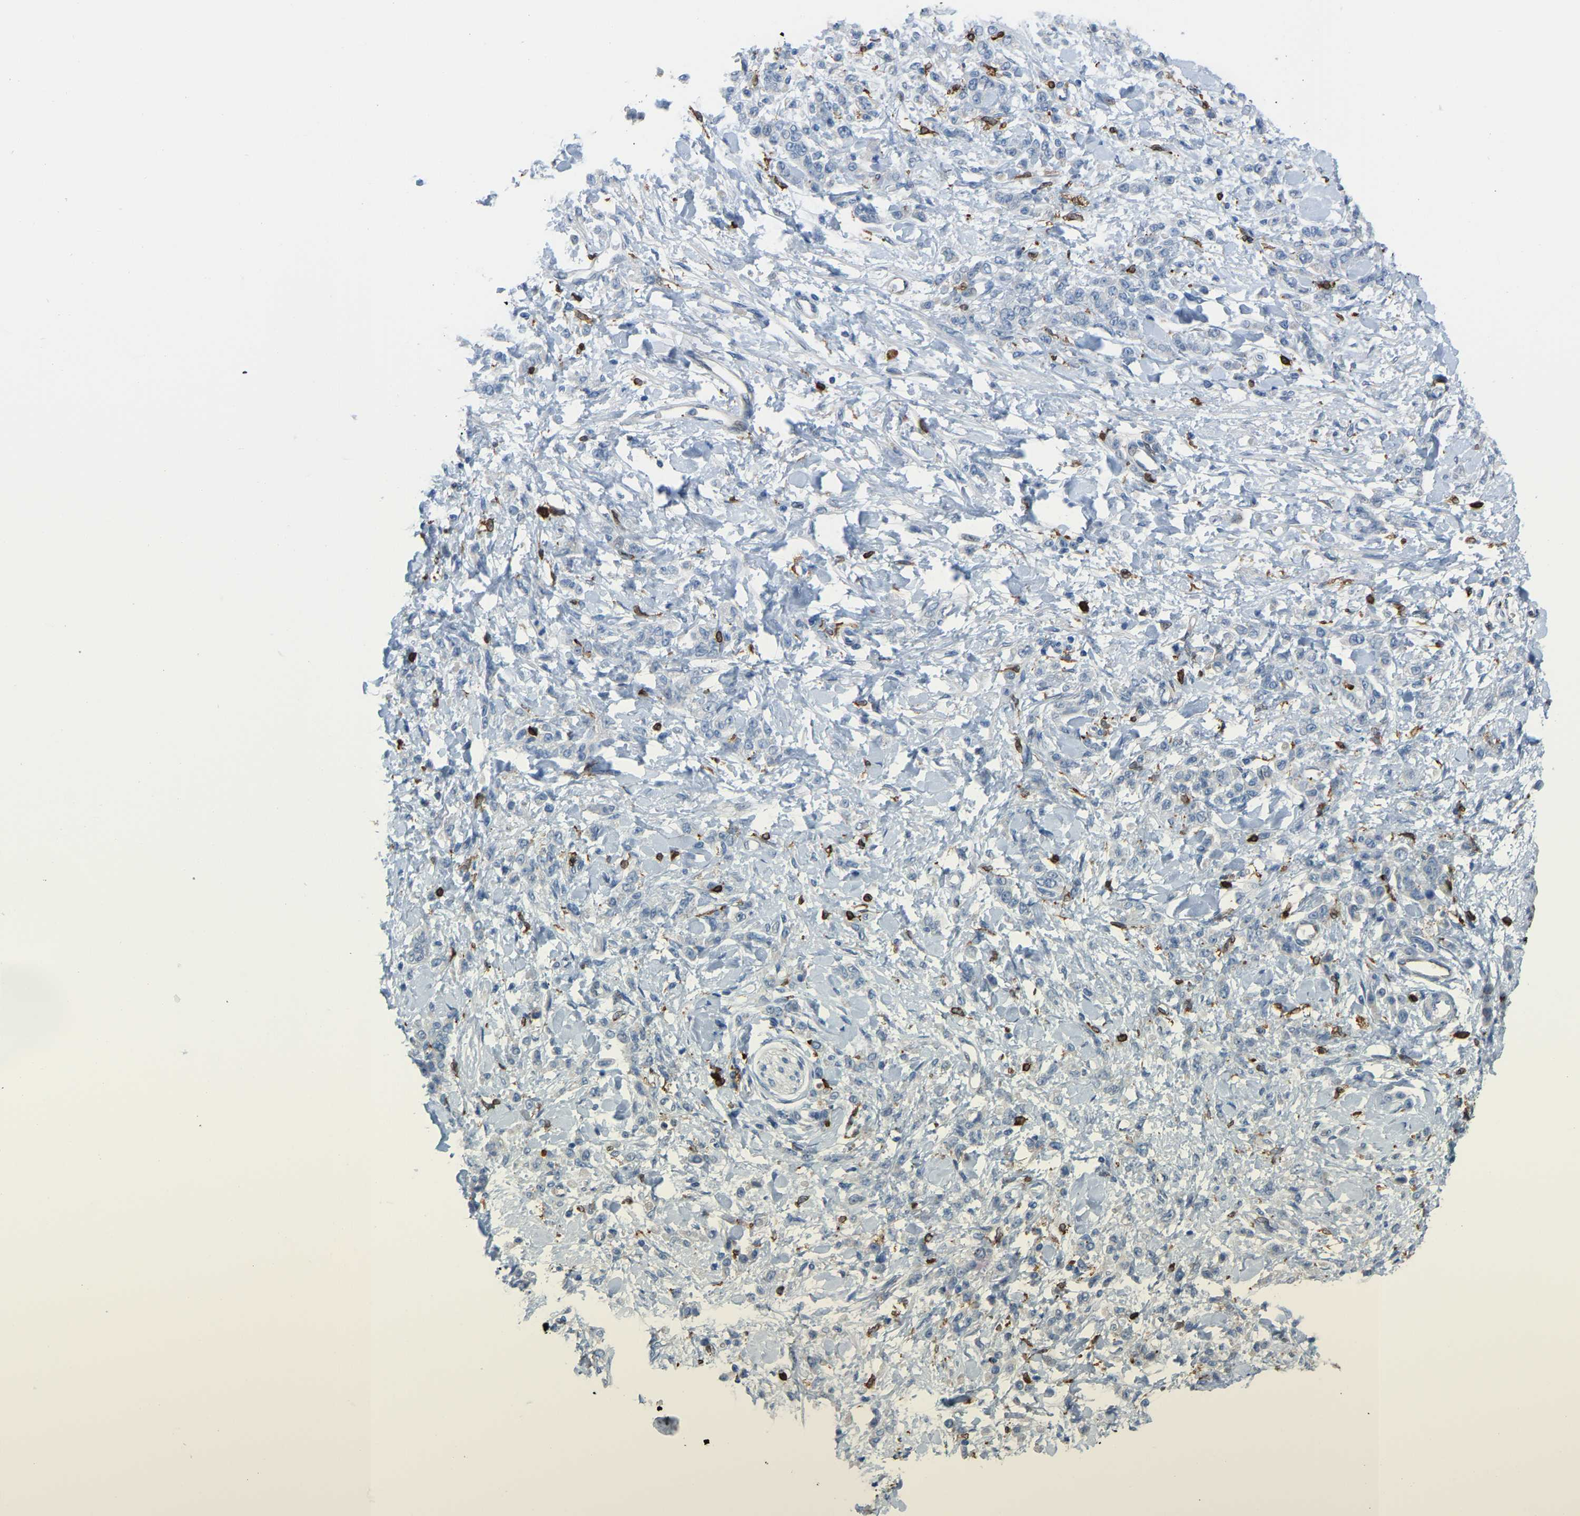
{"staining": {"intensity": "negative", "quantity": "none", "location": "none"}, "tissue": "stomach cancer", "cell_type": "Tumor cells", "image_type": "cancer", "snomed": [{"axis": "morphology", "description": "Normal tissue, NOS"}, {"axis": "morphology", "description": "Adenocarcinoma, NOS"}, {"axis": "topography", "description": "Stomach"}], "caption": "Tumor cells are negative for brown protein staining in stomach adenocarcinoma.", "gene": "PTGS1", "patient": {"sex": "male", "age": 82}}